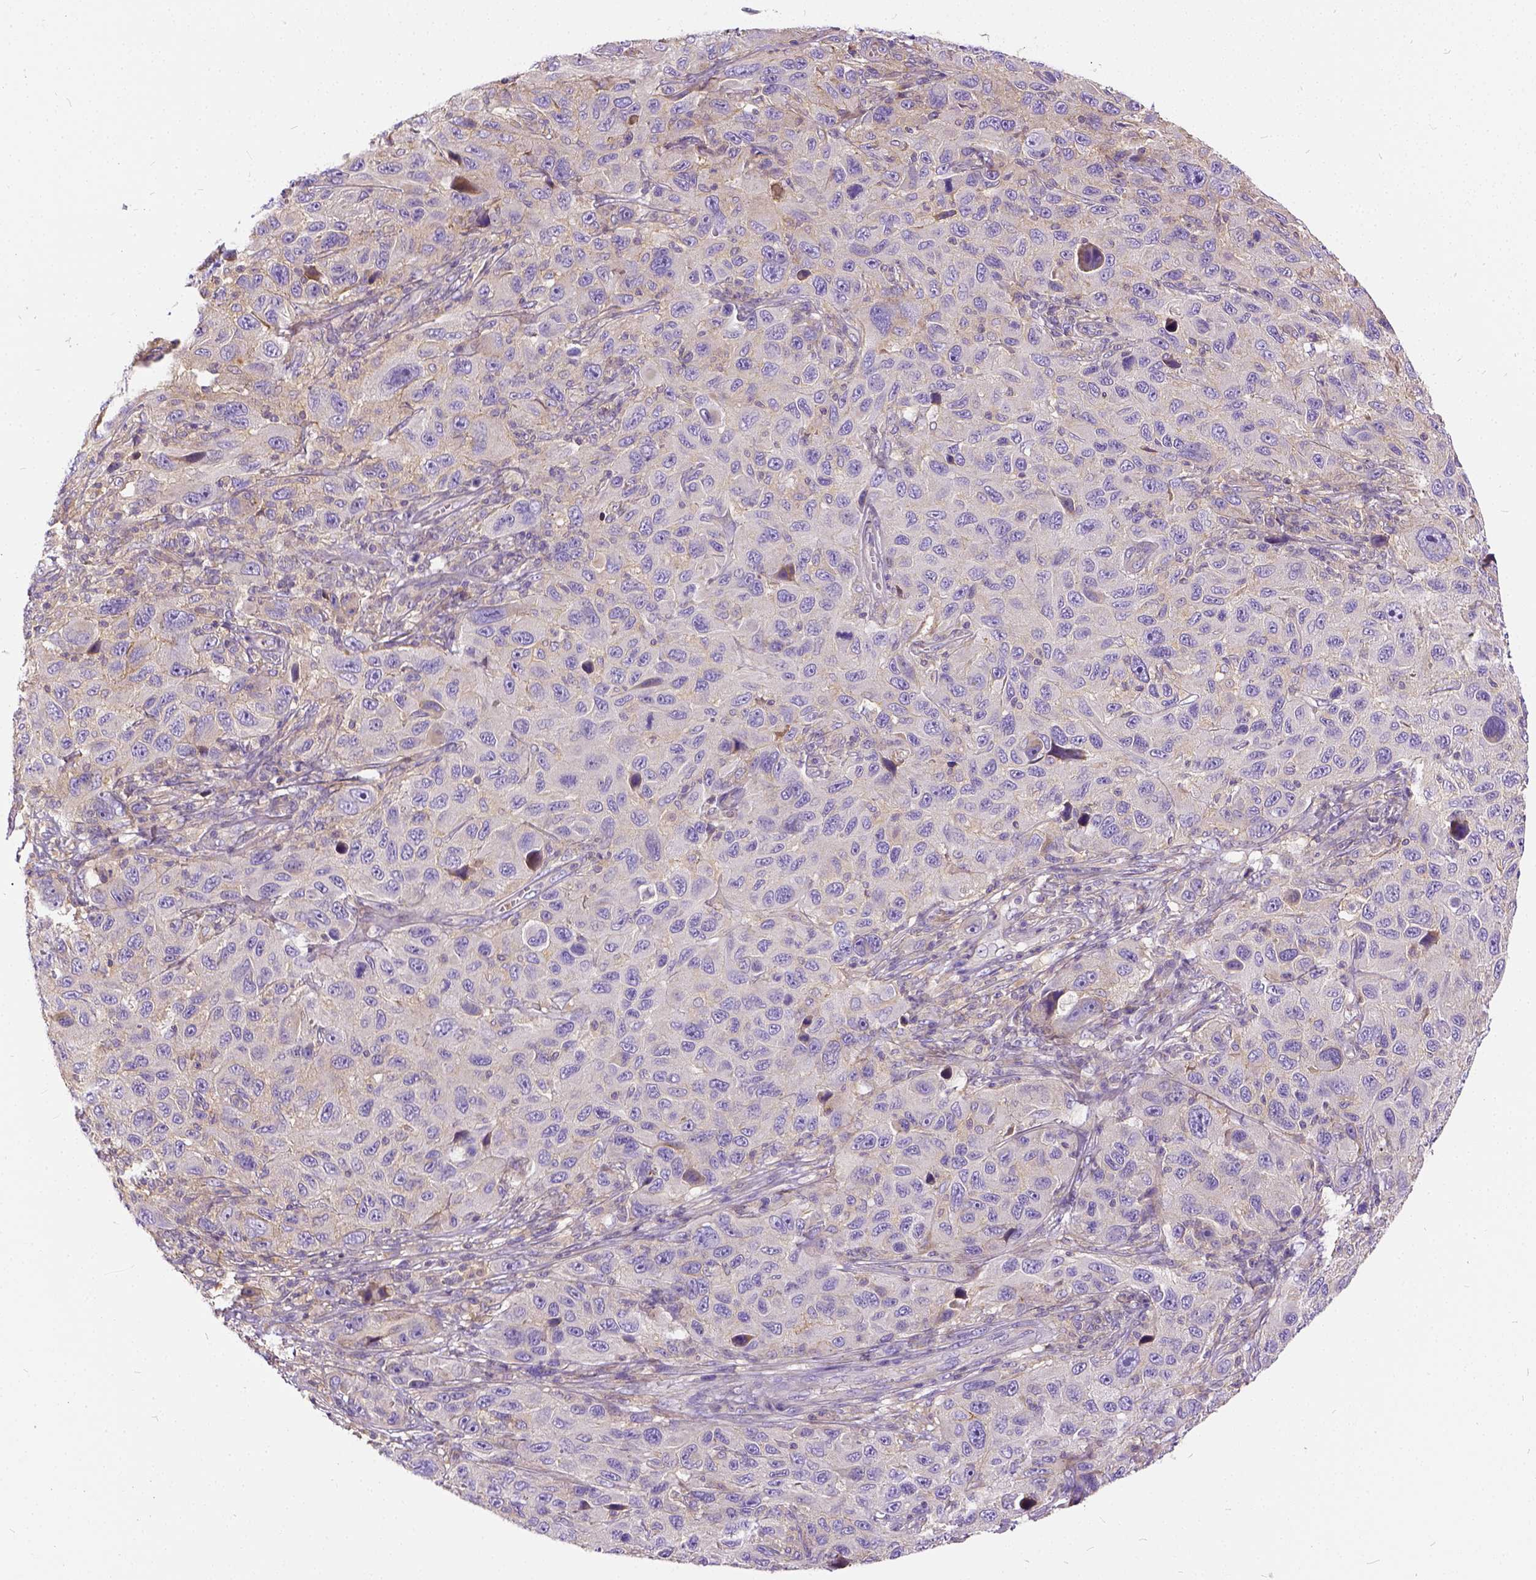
{"staining": {"intensity": "negative", "quantity": "none", "location": "none"}, "tissue": "melanoma", "cell_type": "Tumor cells", "image_type": "cancer", "snomed": [{"axis": "morphology", "description": "Malignant melanoma, NOS"}, {"axis": "topography", "description": "Skin"}], "caption": "The image demonstrates no significant positivity in tumor cells of malignant melanoma. (DAB (3,3'-diaminobenzidine) immunohistochemistry (IHC) with hematoxylin counter stain).", "gene": "CADM4", "patient": {"sex": "male", "age": 53}}